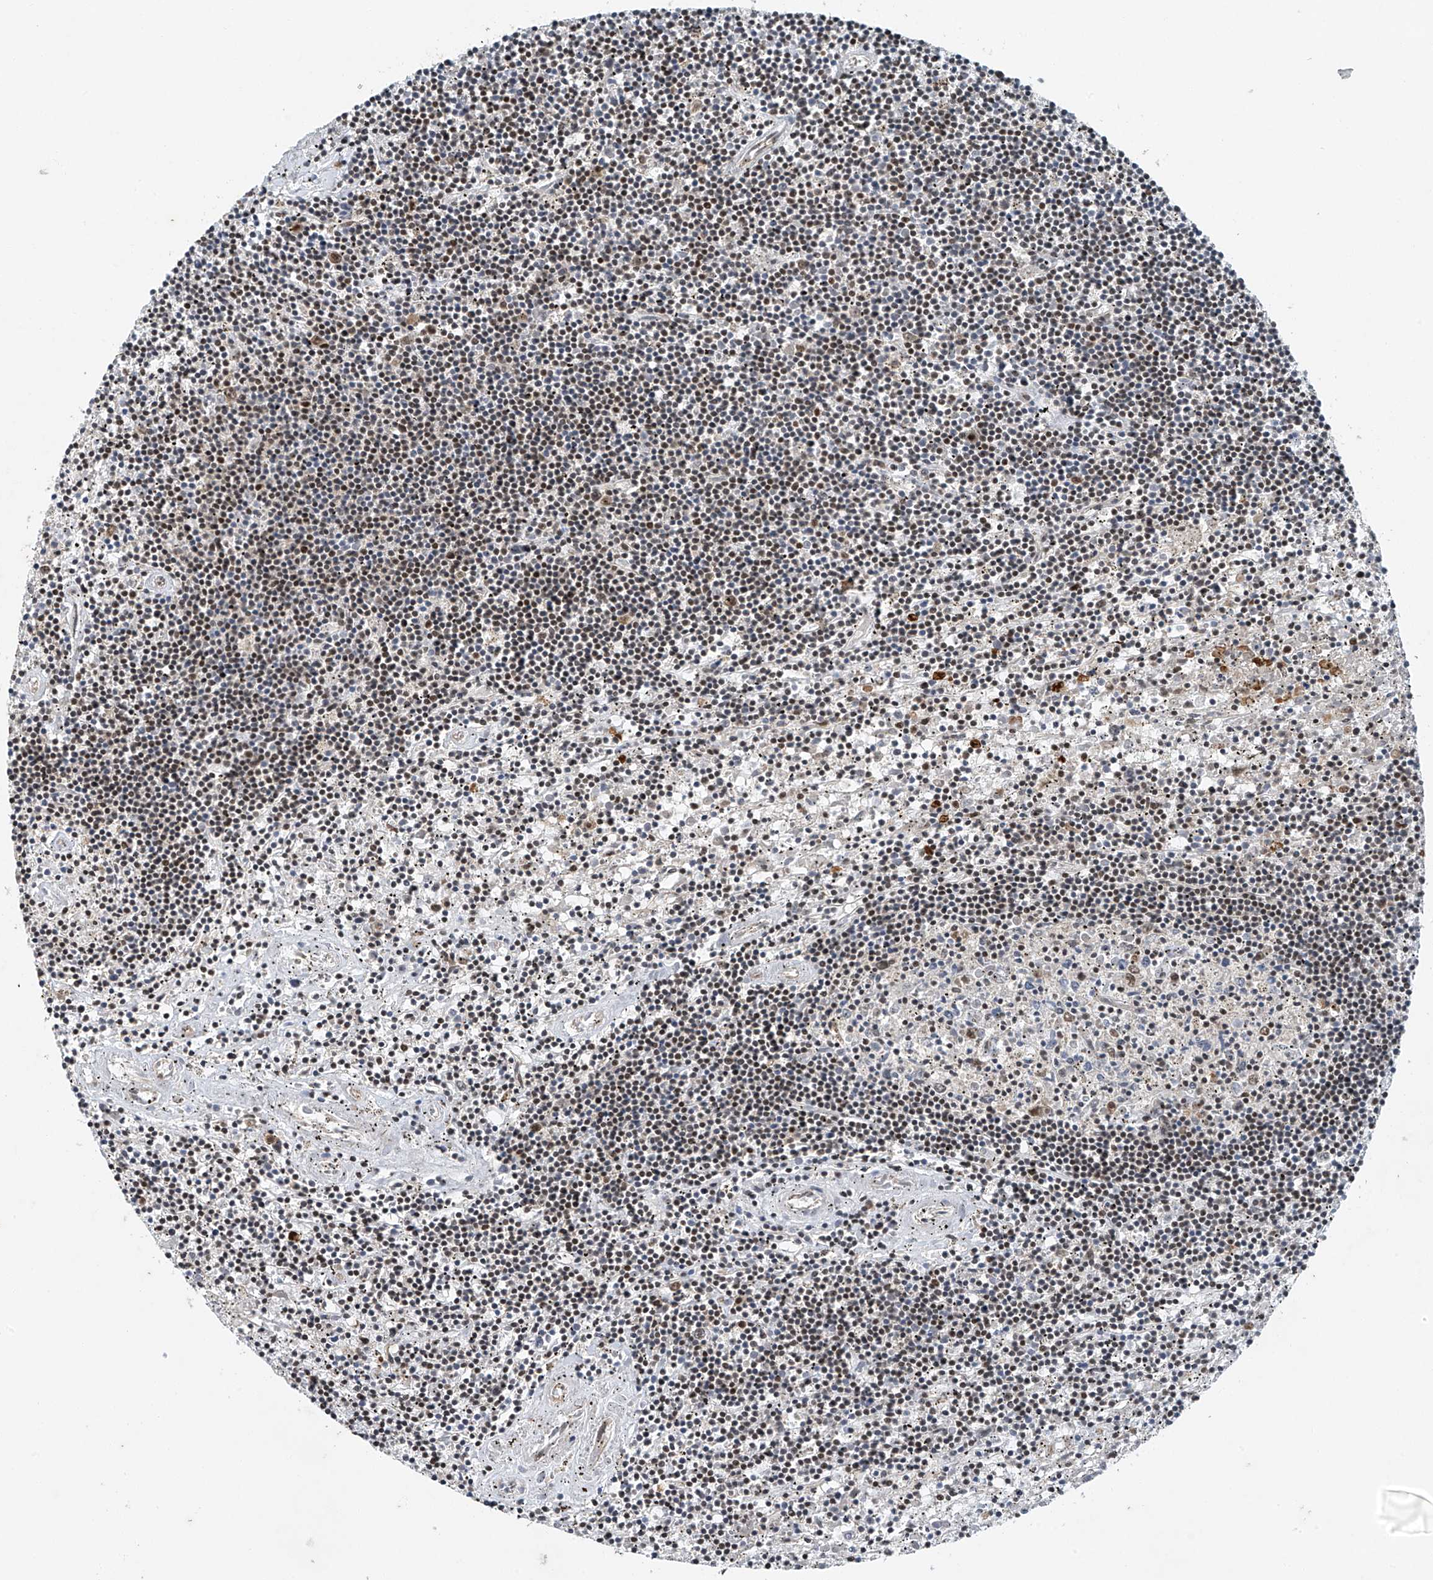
{"staining": {"intensity": "moderate", "quantity": "<25%", "location": "nuclear"}, "tissue": "lymphoma", "cell_type": "Tumor cells", "image_type": "cancer", "snomed": [{"axis": "morphology", "description": "Malignant lymphoma, non-Hodgkin's type, Low grade"}, {"axis": "topography", "description": "Spleen"}], "caption": "Immunohistochemical staining of lymphoma shows low levels of moderate nuclear protein positivity in about <25% of tumor cells.", "gene": "TAF8", "patient": {"sex": "male", "age": 76}}